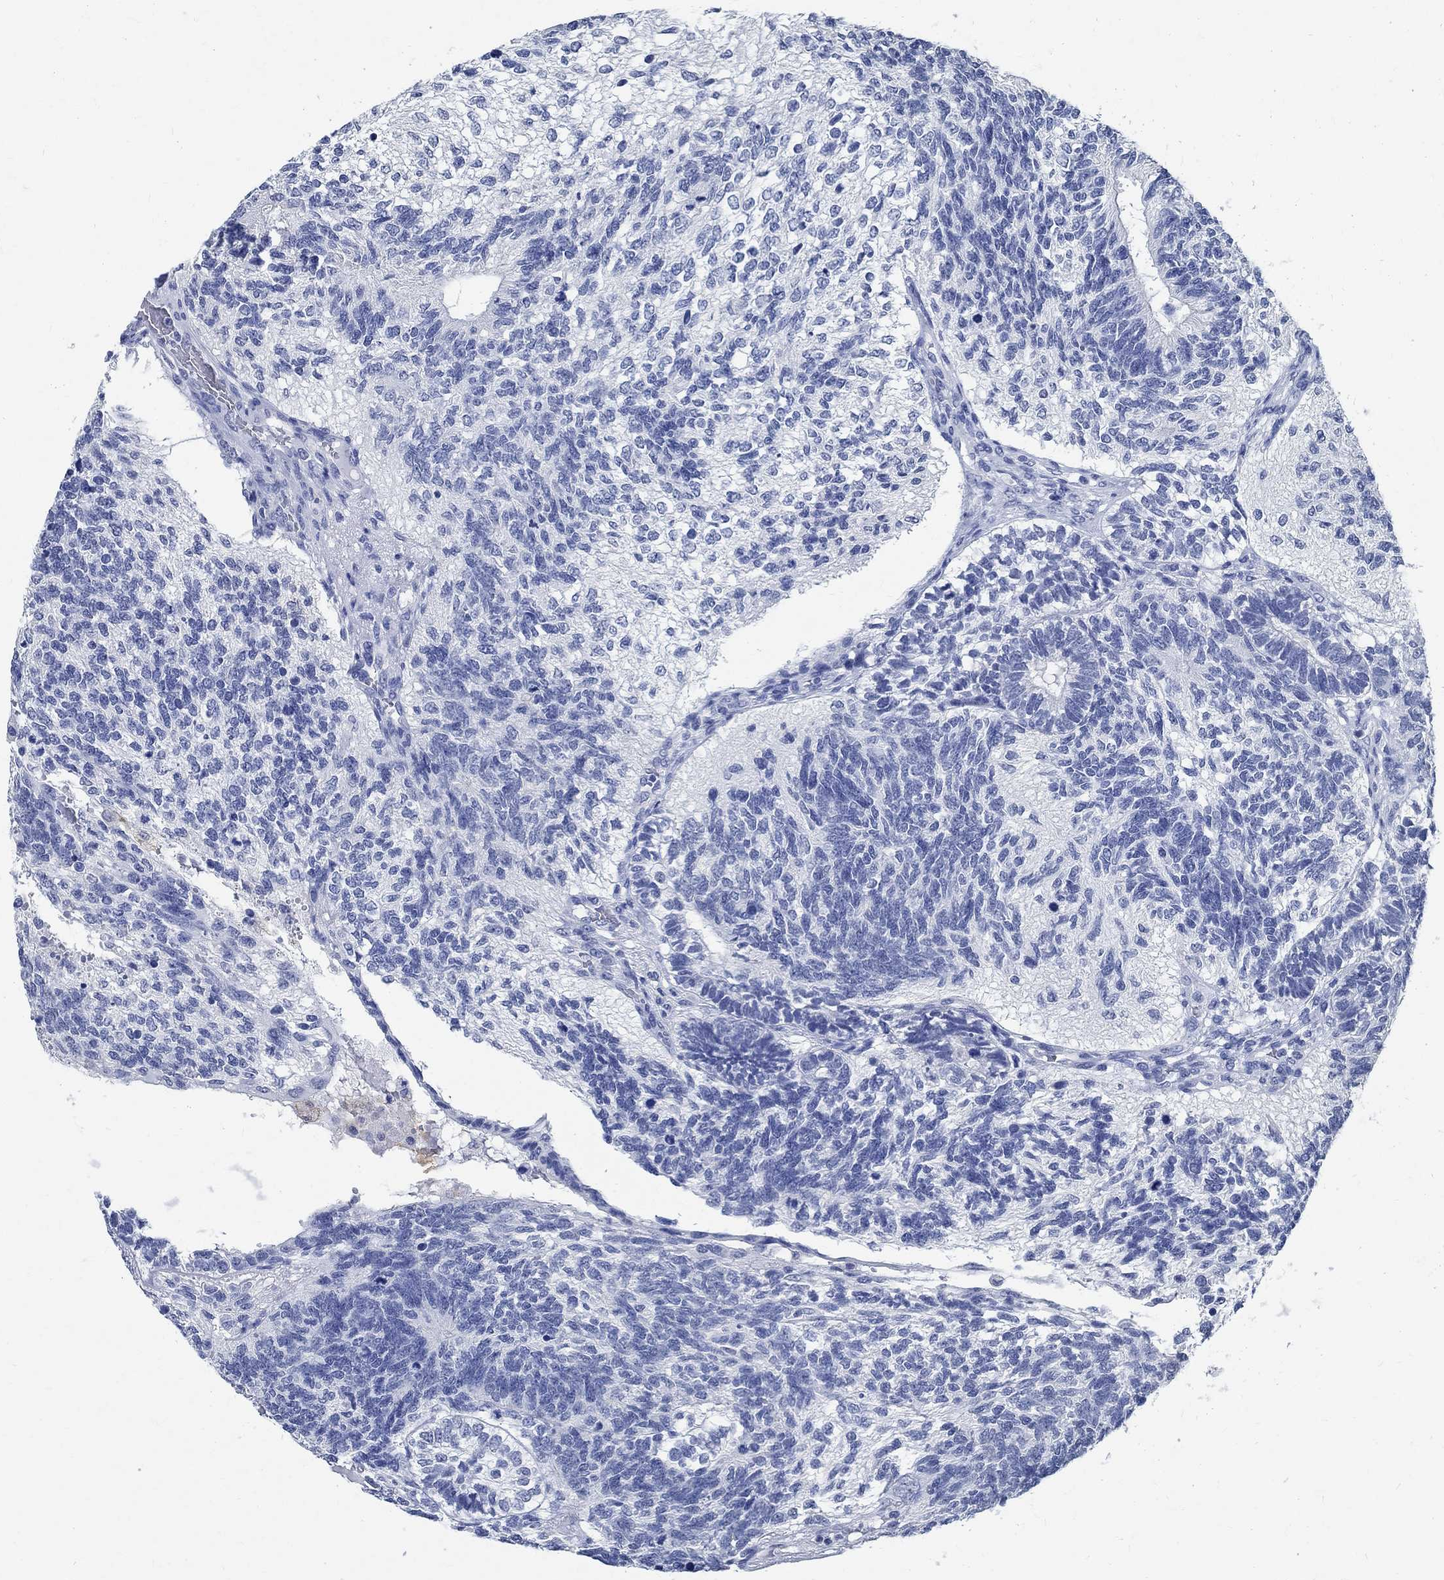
{"staining": {"intensity": "negative", "quantity": "none", "location": "none"}, "tissue": "testis cancer", "cell_type": "Tumor cells", "image_type": "cancer", "snomed": [{"axis": "morphology", "description": "Seminoma, NOS"}, {"axis": "morphology", "description": "Carcinoma, Embryonal, NOS"}, {"axis": "topography", "description": "Testis"}], "caption": "DAB (3,3'-diaminobenzidine) immunohistochemical staining of testis cancer exhibits no significant staining in tumor cells.", "gene": "TMEM221", "patient": {"sex": "male", "age": 41}}